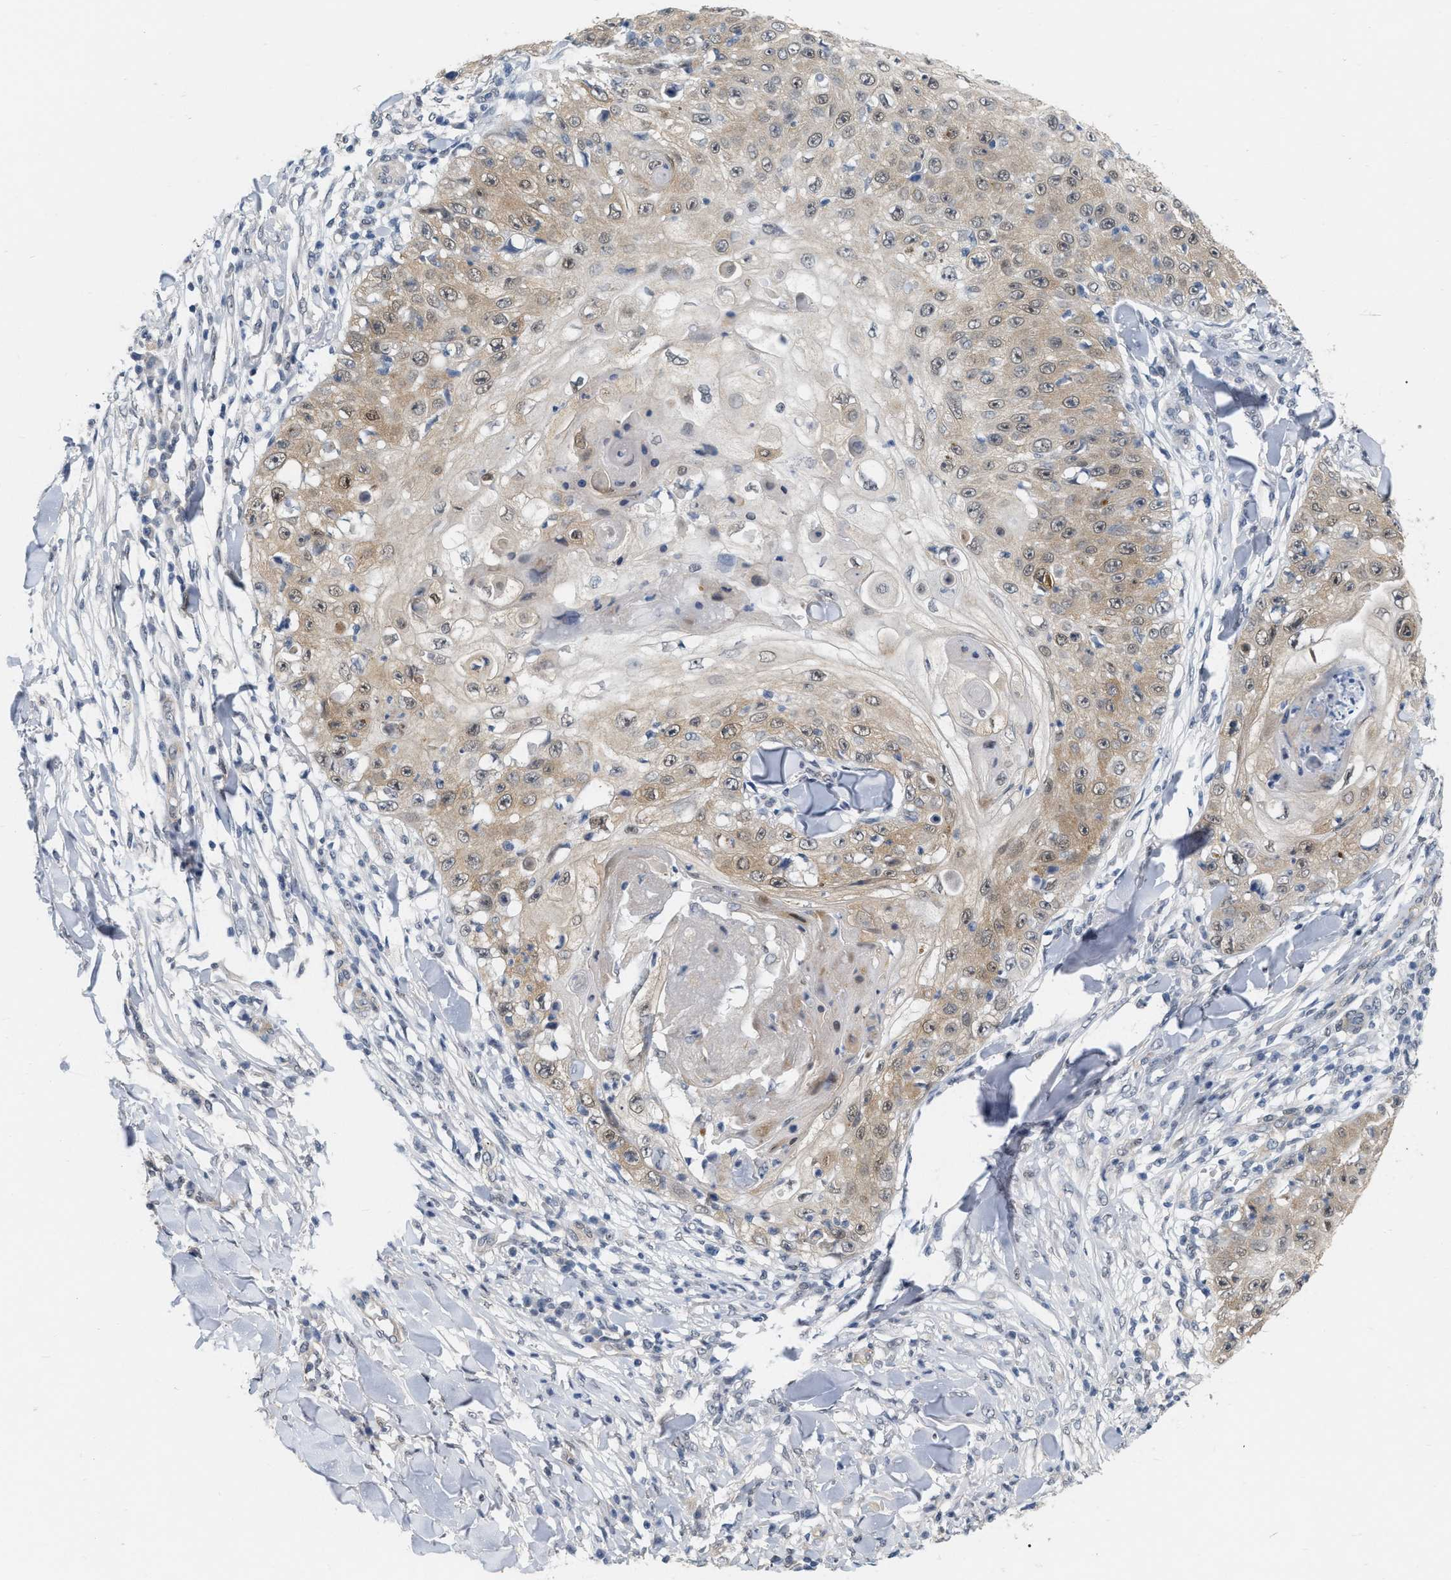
{"staining": {"intensity": "weak", "quantity": ">75%", "location": "cytoplasmic/membranous"}, "tissue": "skin cancer", "cell_type": "Tumor cells", "image_type": "cancer", "snomed": [{"axis": "morphology", "description": "Squamous cell carcinoma, NOS"}, {"axis": "topography", "description": "Skin"}], "caption": "Skin squamous cell carcinoma stained with immunohistochemistry (IHC) displays weak cytoplasmic/membranous staining in approximately >75% of tumor cells.", "gene": "RUVBL1", "patient": {"sex": "male", "age": 86}}